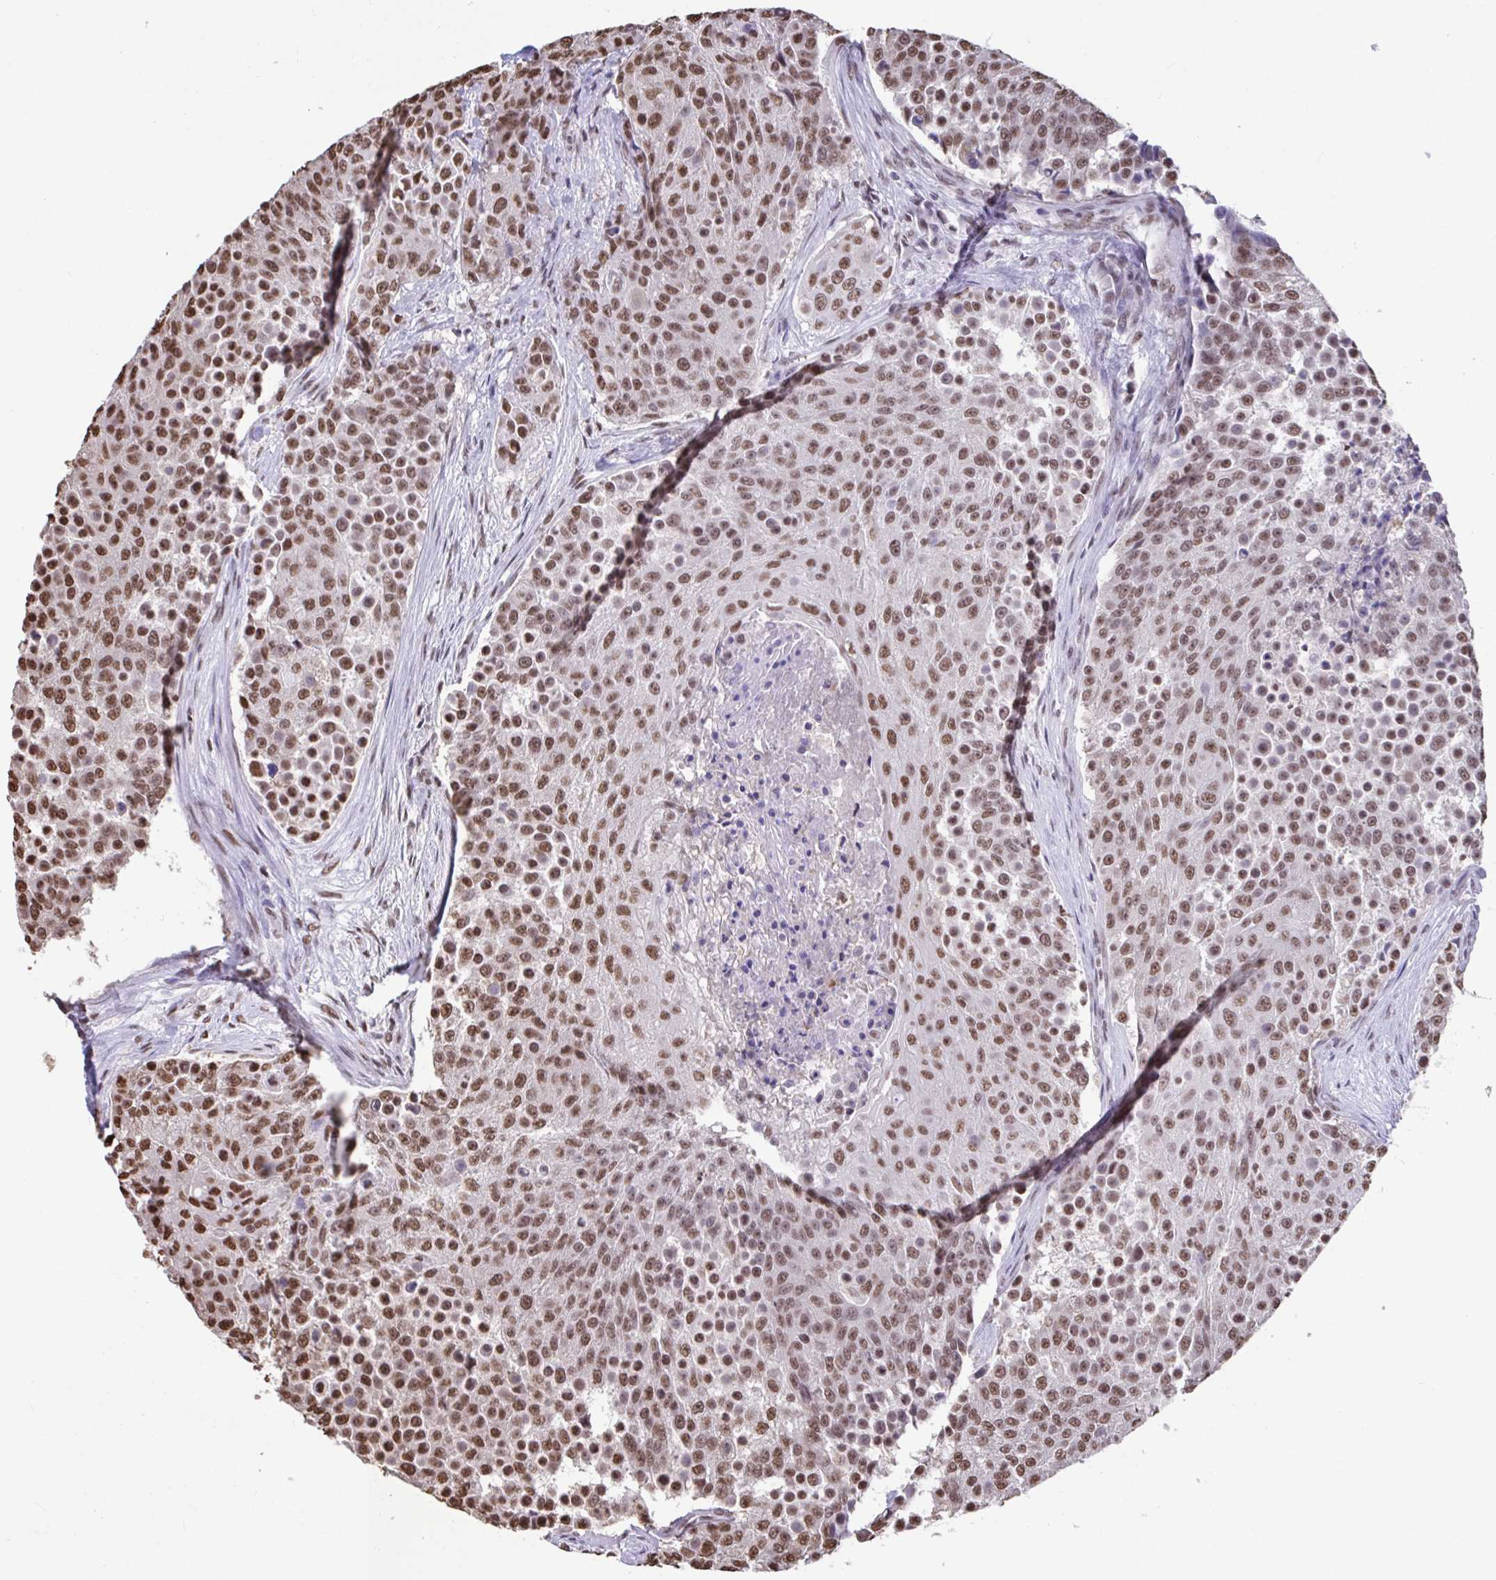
{"staining": {"intensity": "moderate", "quantity": ">75%", "location": "nuclear"}, "tissue": "urothelial cancer", "cell_type": "Tumor cells", "image_type": "cancer", "snomed": [{"axis": "morphology", "description": "Urothelial carcinoma, High grade"}, {"axis": "topography", "description": "Urinary bladder"}], "caption": "Immunohistochemistry (IHC) of human urothelial cancer shows medium levels of moderate nuclear staining in about >75% of tumor cells.", "gene": "HNRNPDL", "patient": {"sex": "female", "age": 63}}